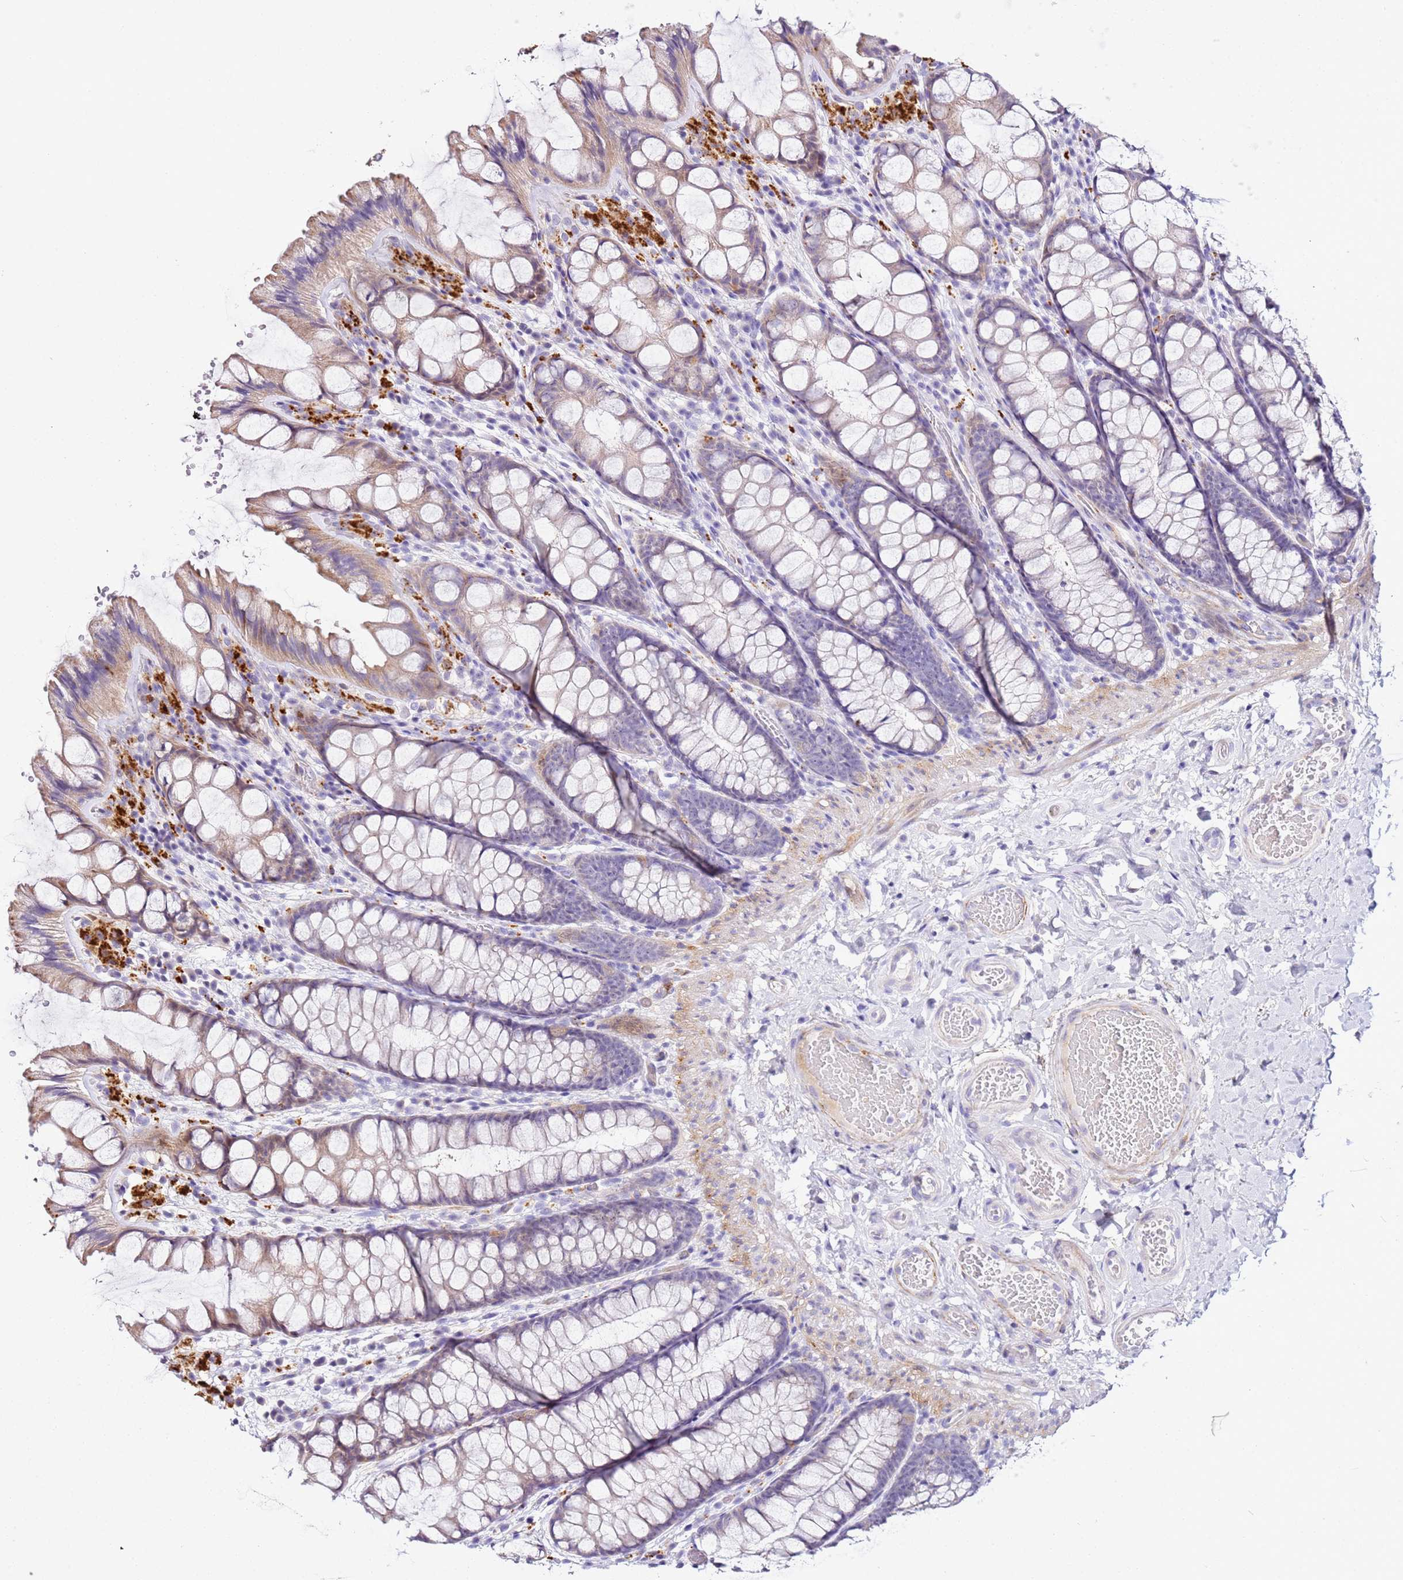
{"staining": {"intensity": "negative", "quantity": "none", "location": "none"}, "tissue": "colon", "cell_type": "Endothelial cells", "image_type": "normal", "snomed": [{"axis": "morphology", "description": "Normal tissue, NOS"}, {"axis": "topography", "description": "Colon"}], "caption": "Immunohistochemistry (IHC) histopathology image of normal colon: colon stained with DAB reveals no significant protein expression in endothelial cells.", "gene": "HGD", "patient": {"sex": "male", "age": 47}}